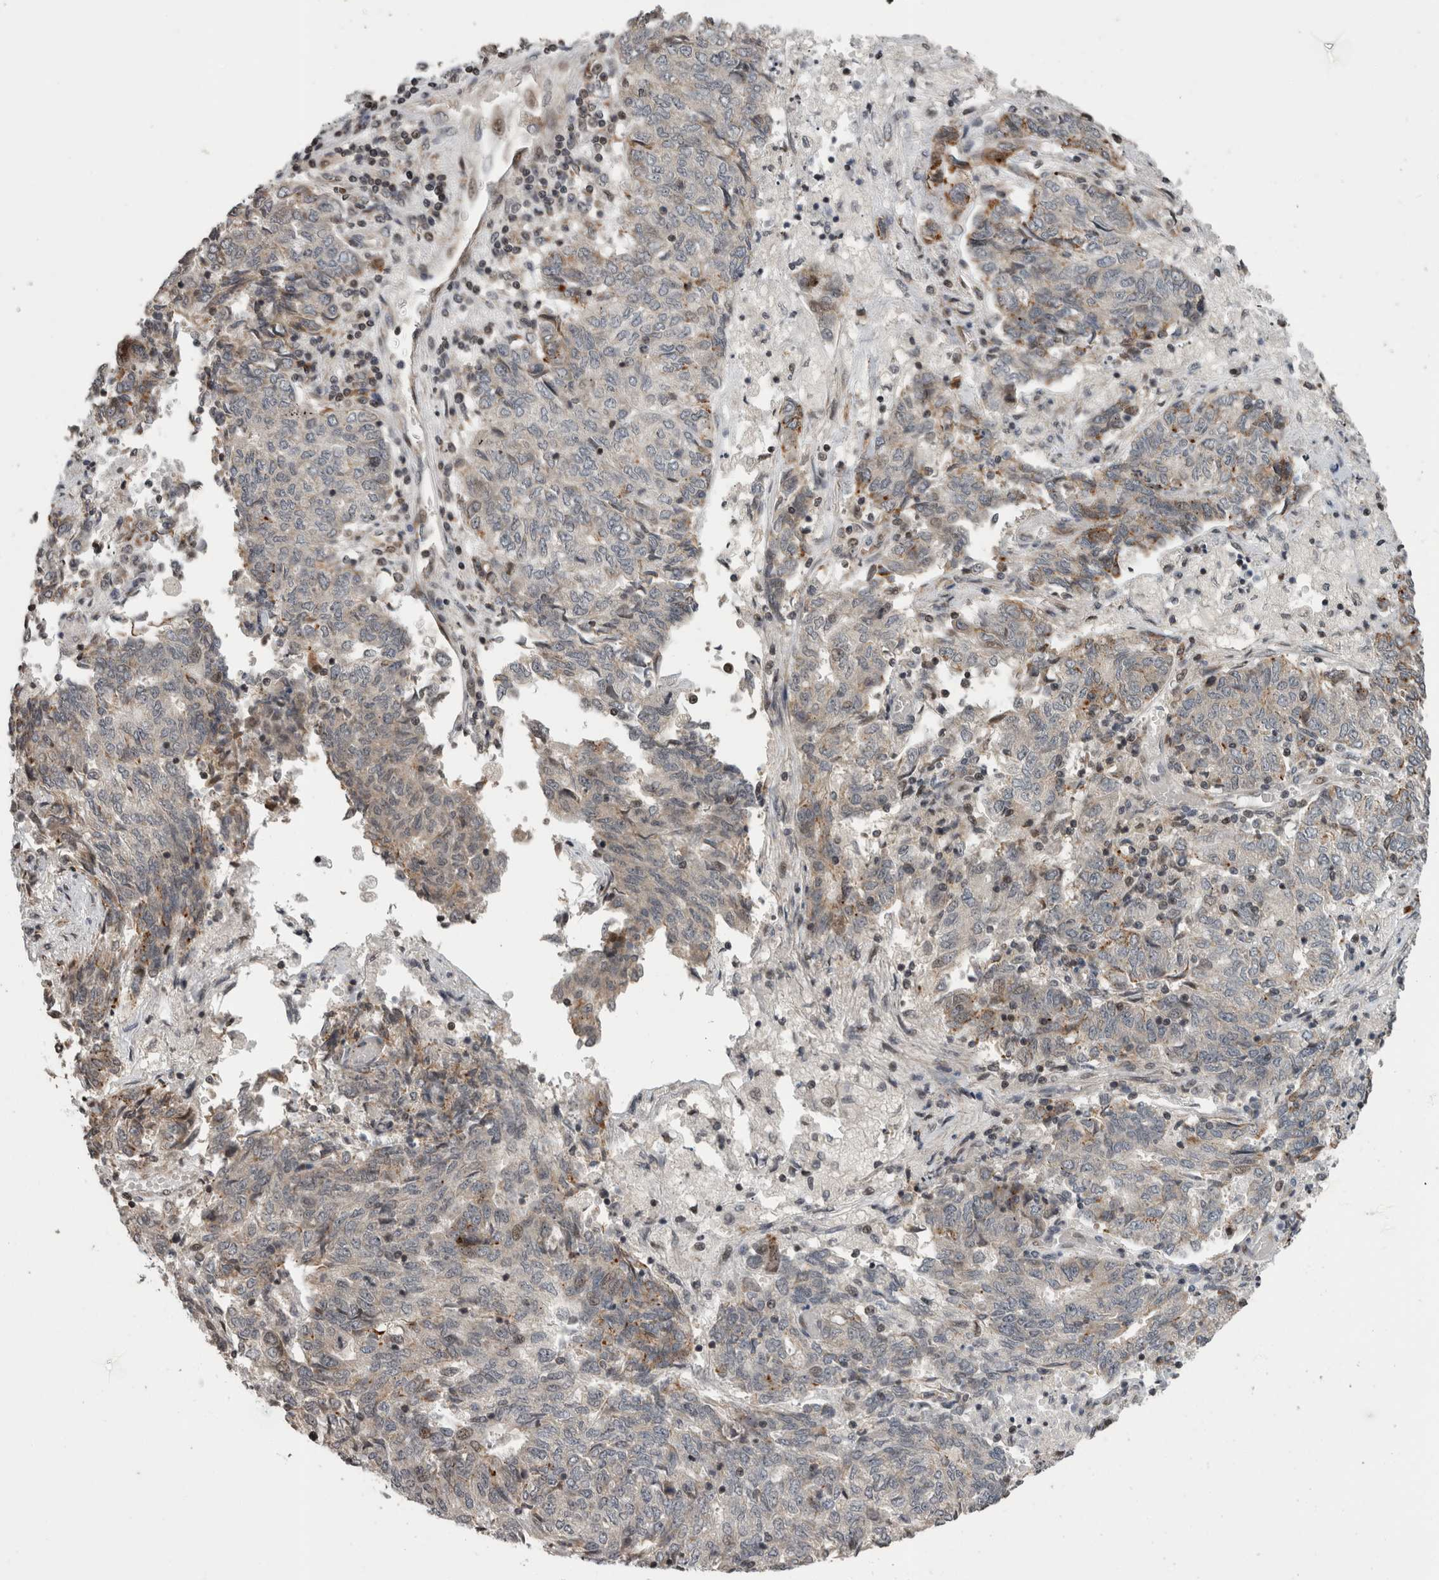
{"staining": {"intensity": "weak", "quantity": "<25%", "location": "cytoplasmic/membranous"}, "tissue": "endometrial cancer", "cell_type": "Tumor cells", "image_type": "cancer", "snomed": [{"axis": "morphology", "description": "Adenocarcinoma, NOS"}, {"axis": "topography", "description": "Endometrium"}], "caption": "Immunohistochemistry (IHC) photomicrograph of neoplastic tissue: endometrial adenocarcinoma stained with DAB demonstrates no significant protein positivity in tumor cells.", "gene": "ZBTB11", "patient": {"sex": "female", "age": 80}}